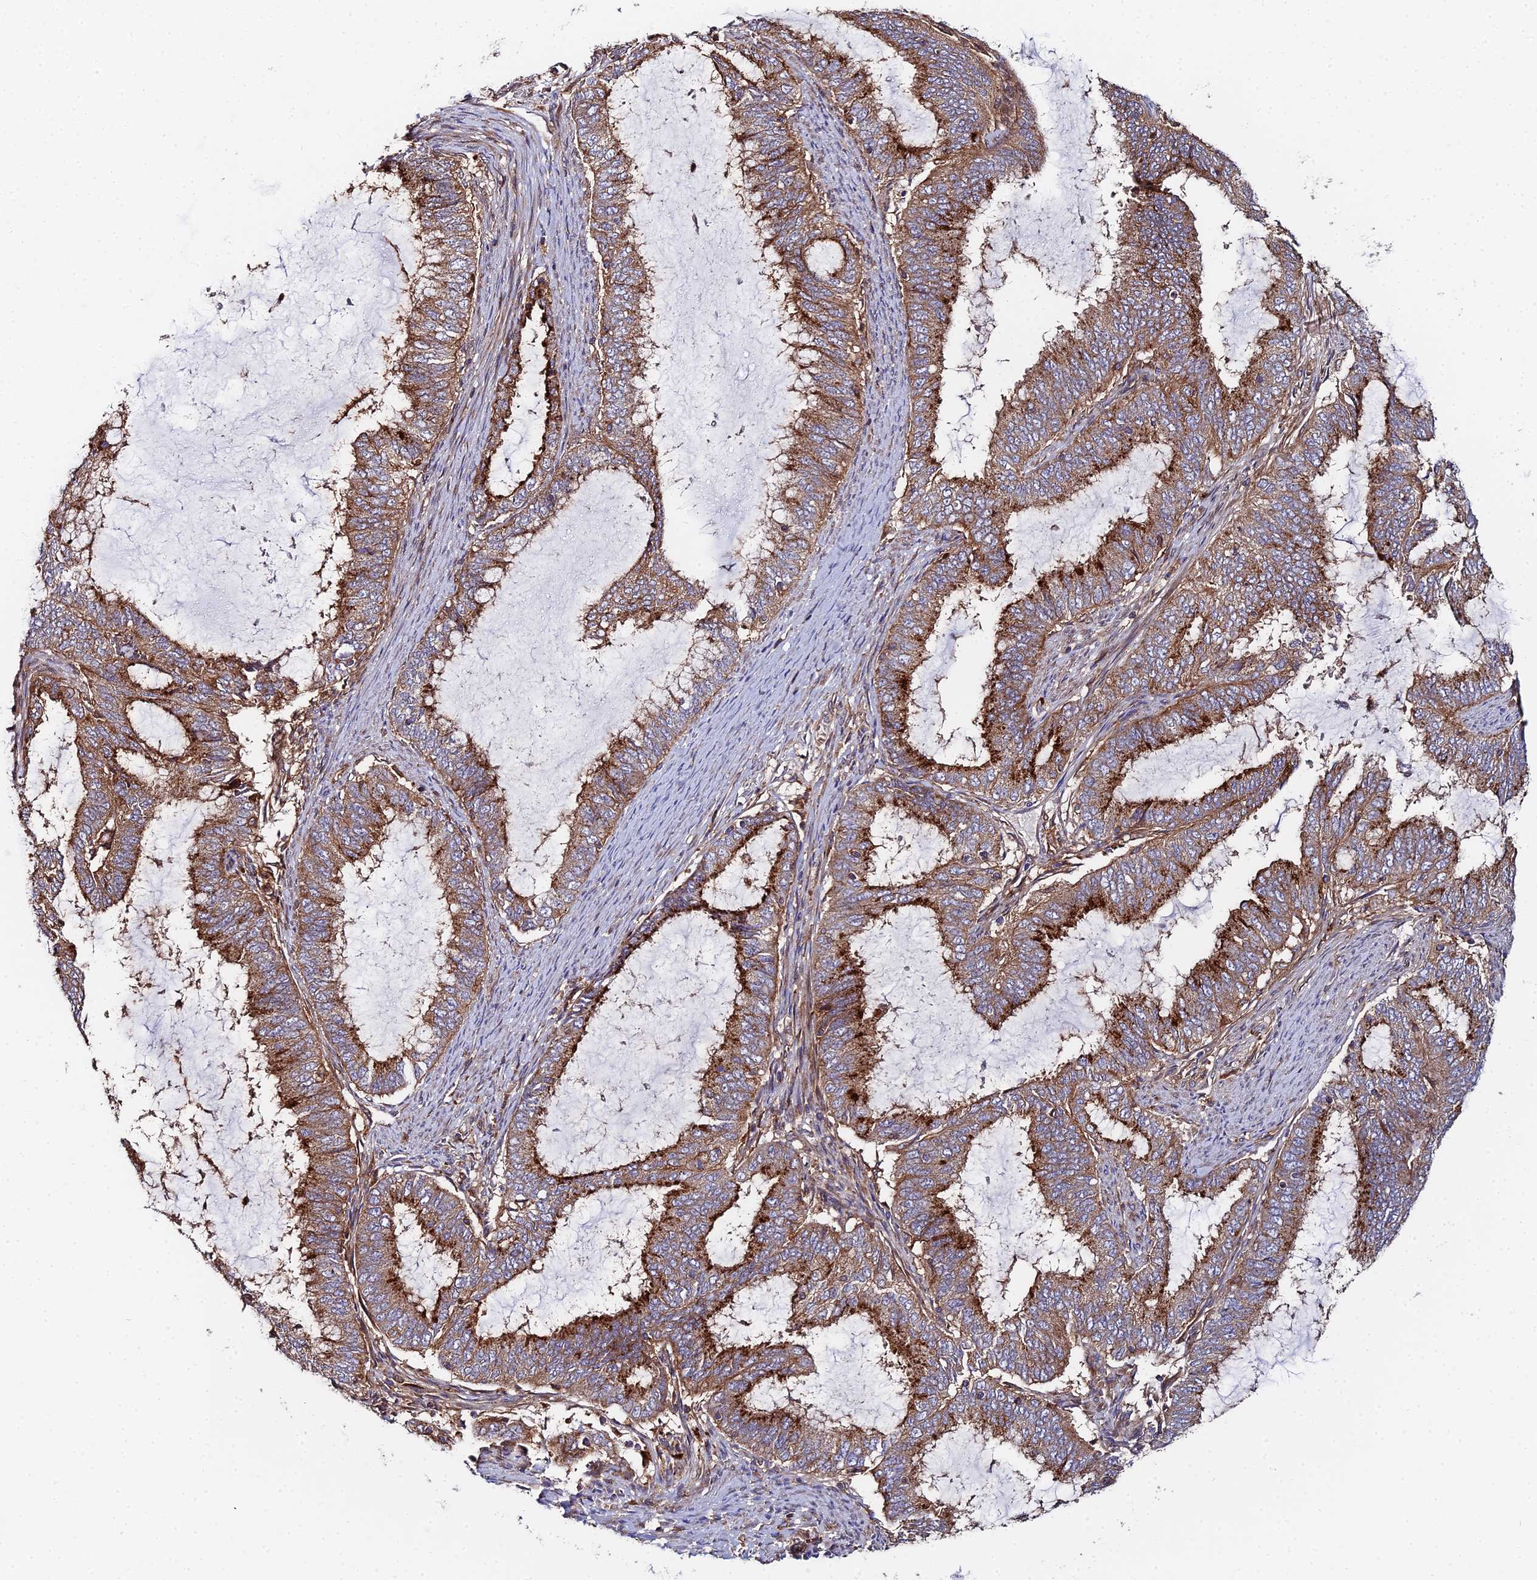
{"staining": {"intensity": "strong", "quantity": ">75%", "location": "cytoplasmic/membranous"}, "tissue": "endometrial cancer", "cell_type": "Tumor cells", "image_type": "cancer", "snomed": [{"axis": "morphology", "description": "Adenocarcinoma, NOS"}, {"axis": "topography", "description": "Endometrium"}], "caption": "An immunohistochemistry image of tumor tissue is shown. Protein staining in brown labels strong cytoplasmic/membranous positivity in endometrial cancer (adenocarcinoma) within tumor cells.", "gene": "GNG5B", "patient": {"sex": "female", "age": 51}}